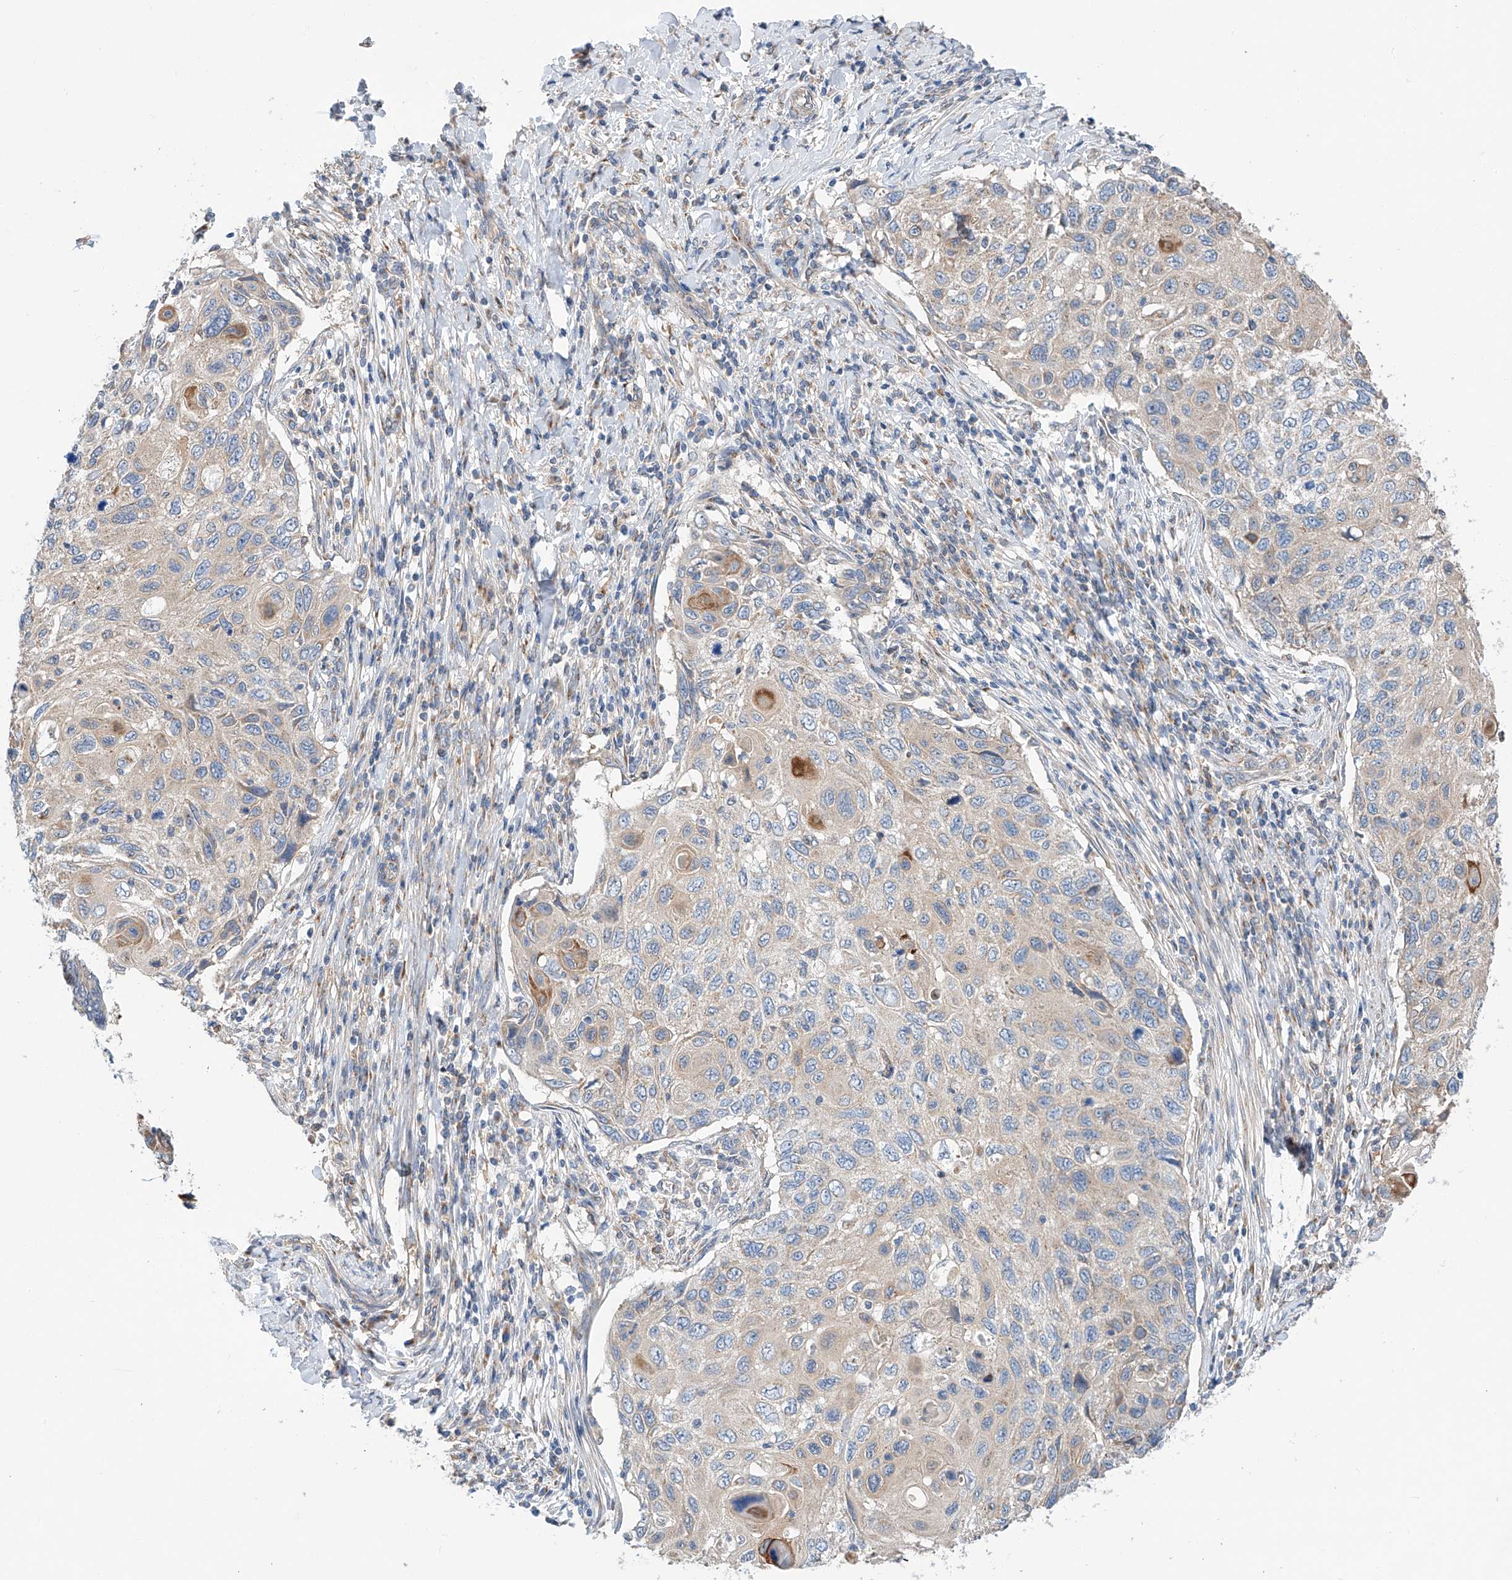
{"staining": {"intensity": "moderate", "quantity": "<25%", "location": "cytoplasmic/membranous"}, "tissue": "cervical cancer", "cell_type": "Tumor cells", "image_type": "cancer", "snomed": [{"axis": "morphology", "description": "Squamous cell carcinoma, NOS"}, {"axis": "topography", "description": "Cervix"}], "caption": "Brown immunohistochemical staining in cervical squamous cell carcinoma exhibits moderate cytoplasmic/membranous expression in approximately <25% of tumor cells.", "gene": "SLC22A7", "patient": {"sex": "female", "age": 70}}